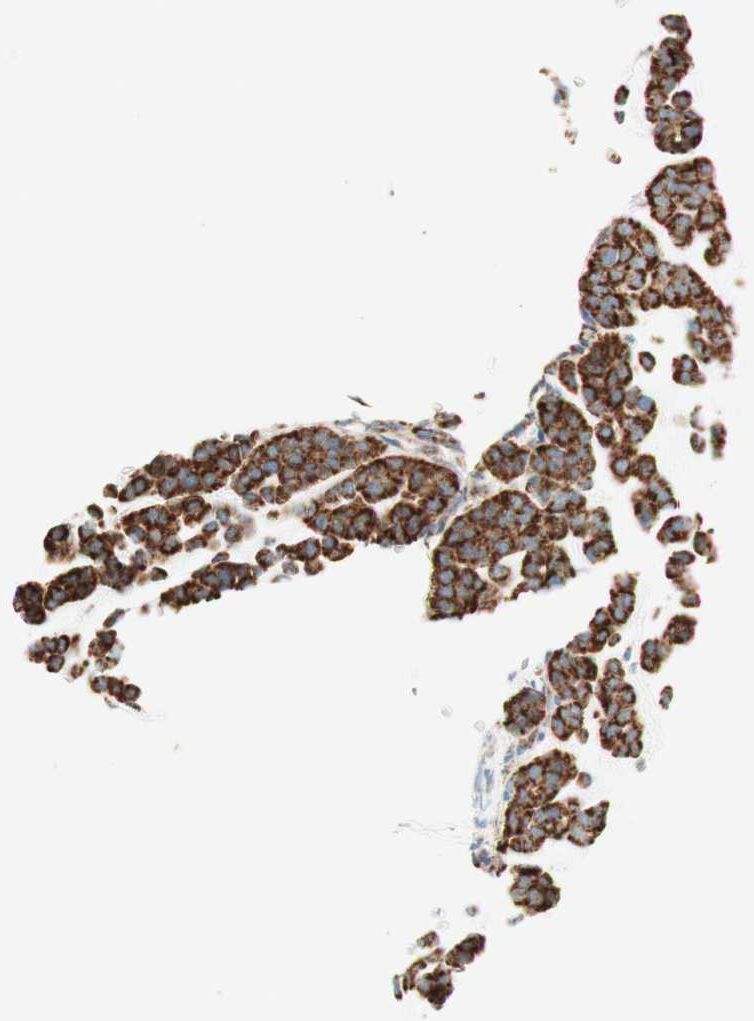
{"staining": {"intensity": "strong", "quantity": ">75%", "location": "cytoplasmic/membranous"}, "tissue": "head and neck cancer", "cell_type": "Tumor cells", "image_type": "cancer", "snomed": [{"axis": "morphology", "description": "Adenocarcinoma, NOS"}, {"axis": "morphology", "description": "Adenoma, NOS"}, {"axis": "topography", "description": "Head-Neck"}], "caption": "A high amount of strong cytoplasmic/membranous positivity is seen in about >75% of tumor cells in head and neck adenocarcinoma tissue. (DAB (3,3'-diaminobenzidine) IHC with brightfield microscopy, high magnification).", "gene": "TOMM20", "patient": {"sex": "female", "age": 55}}